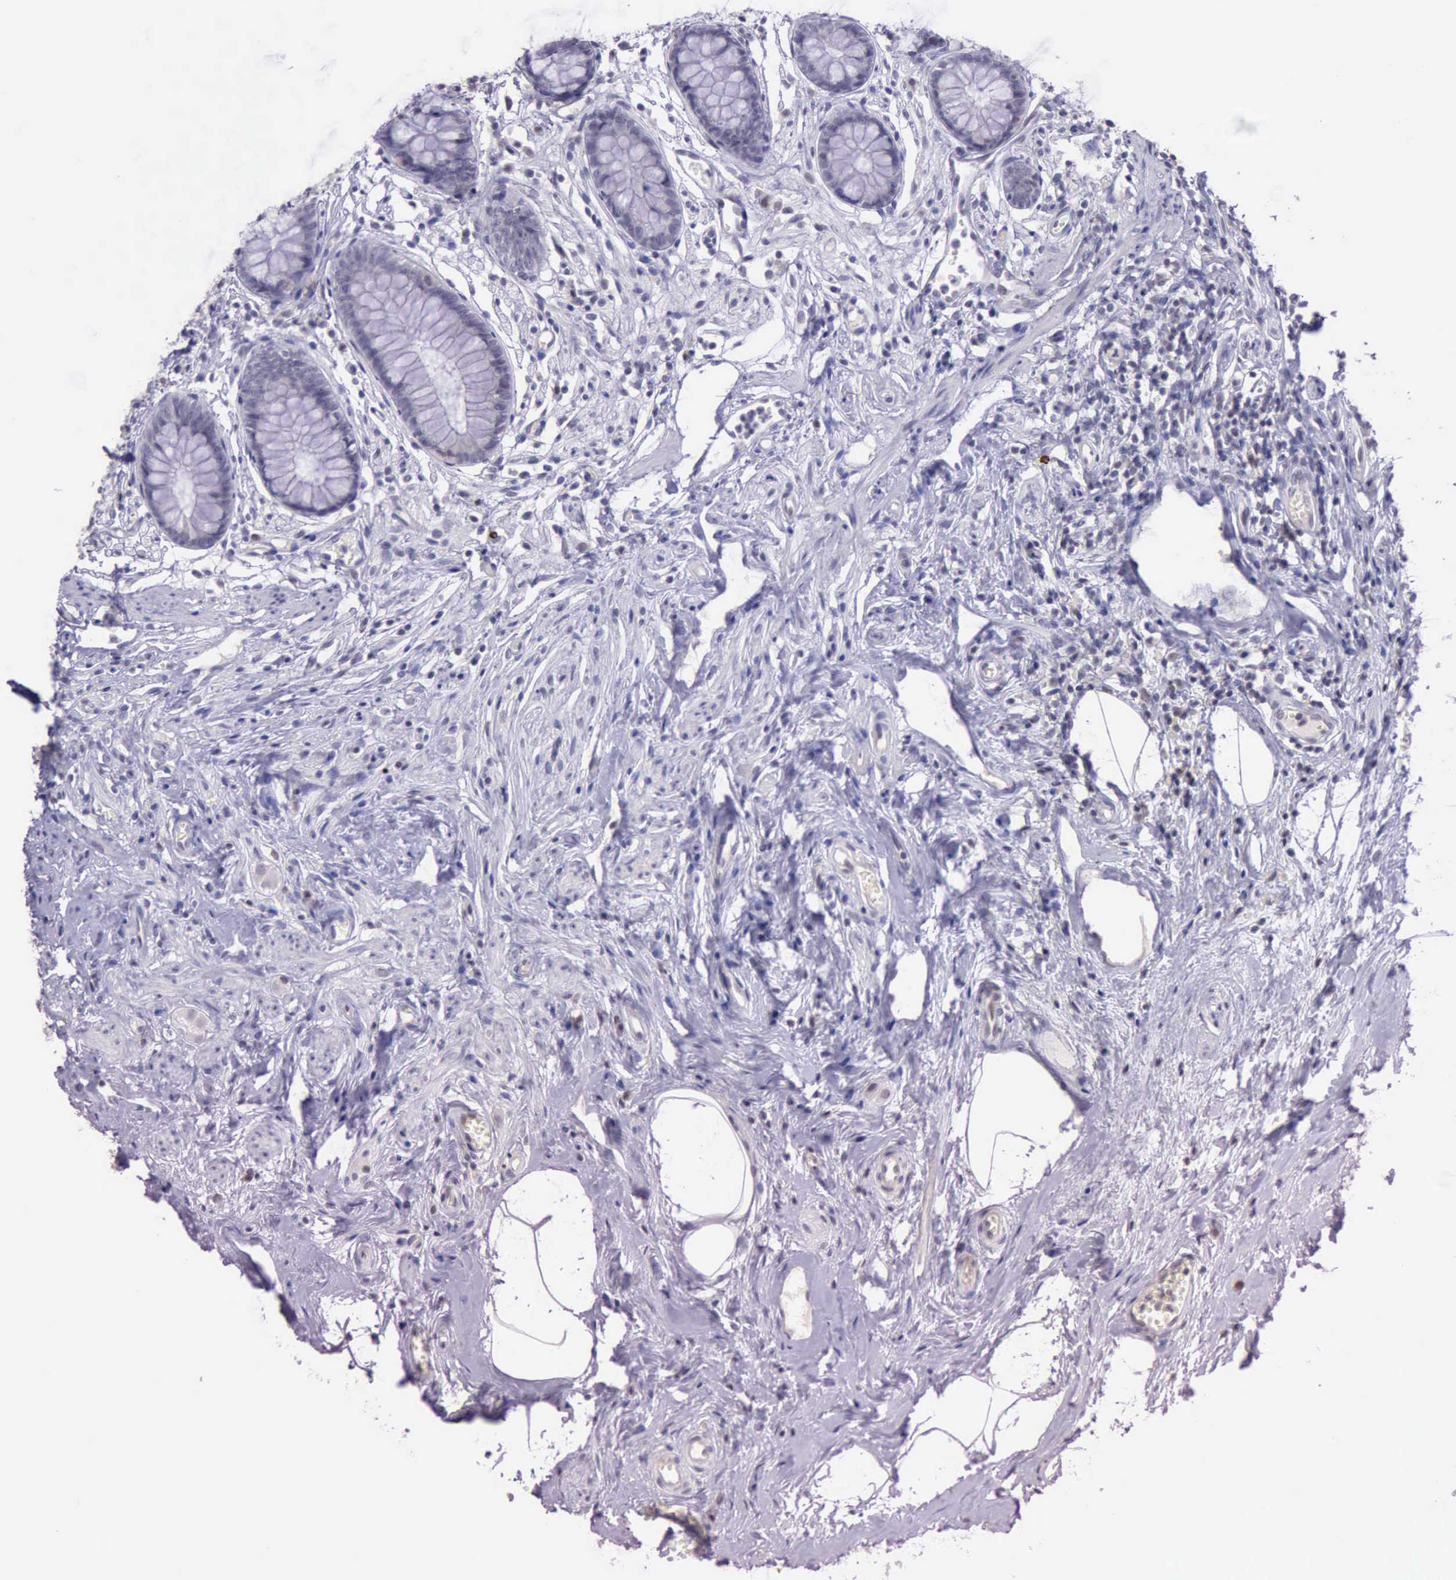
{"staining": {"intensity": "negative", "quantity": "none", "location": "none"}, "tissue": "appendix", "cell_type": "Glandular cells", "image_type": "normal", "snomed": [{"axis": "morphology", "description": "Normal tissue, NOS"}, {"axis": "topography", "description": "Appendix"}], "caption": "Appendix stained for a protein using IHC demonstrates no expression glandular cells.", "gene": "PARP1", "patient": {"sex": "male", "age": 38}}